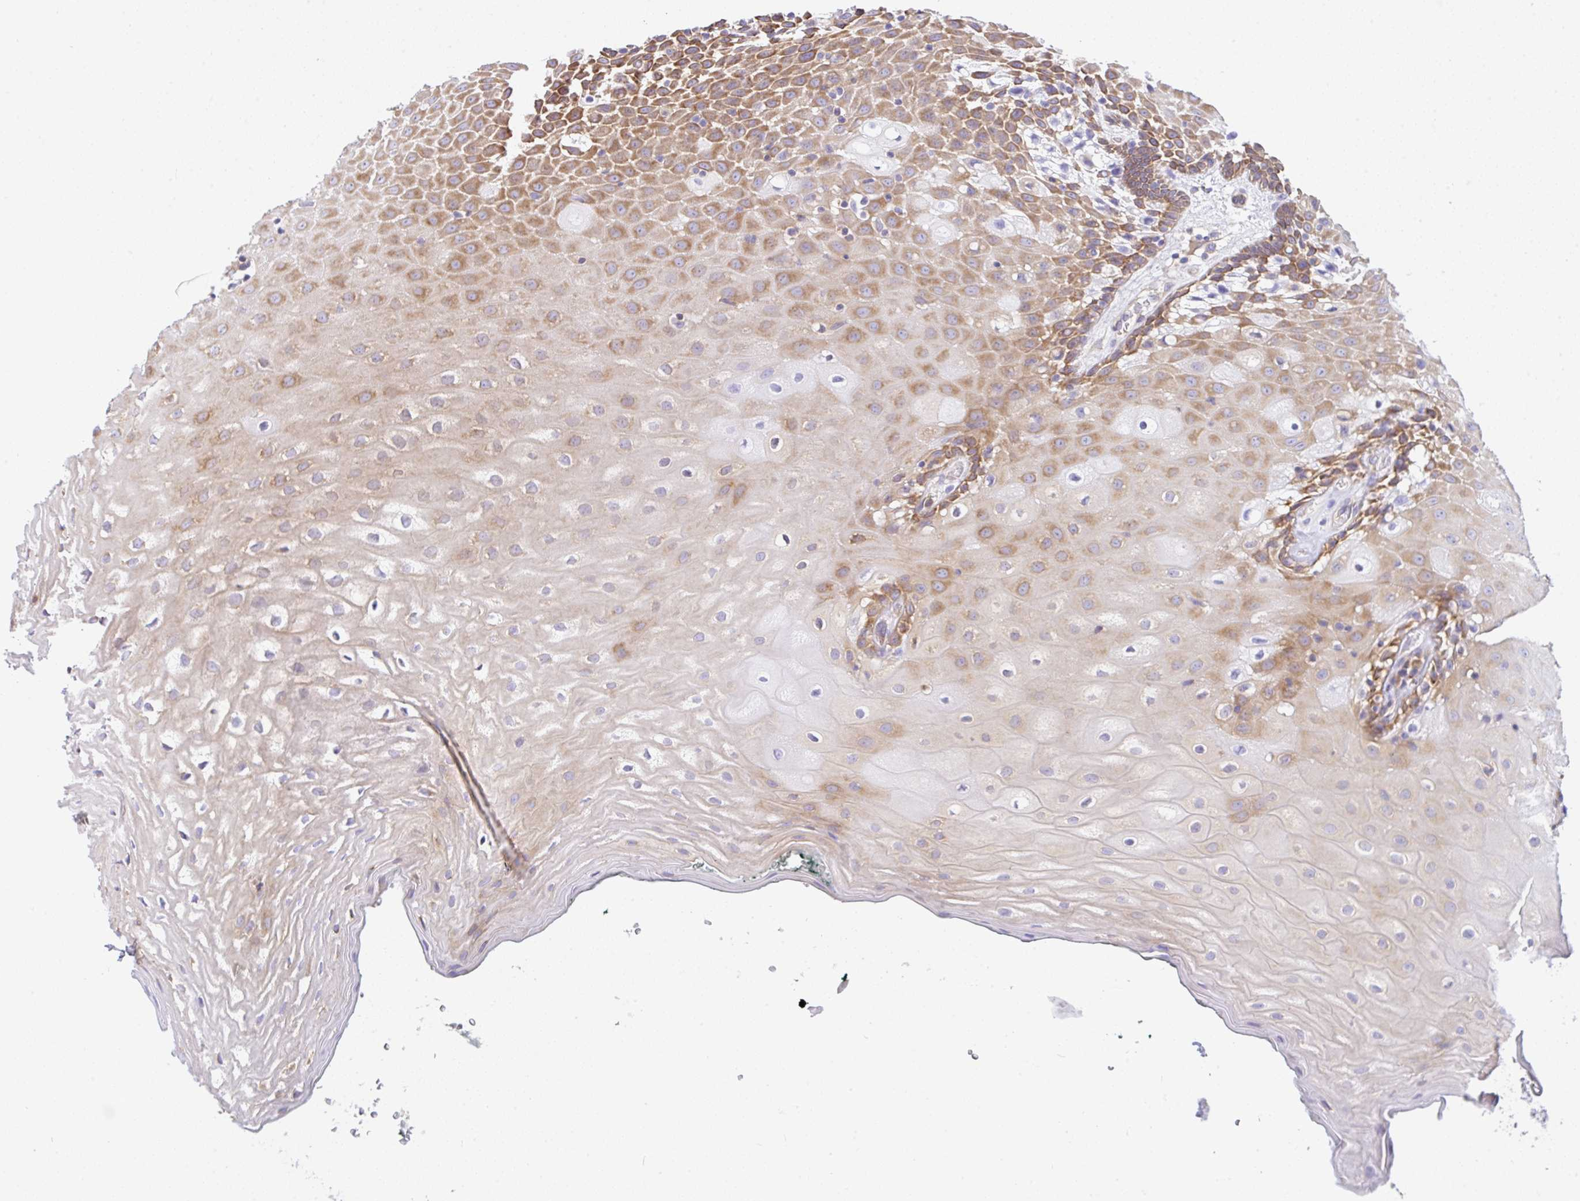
{"staining": {"intensity": "moderate", "quantity": "25%-75%", "location": "cytoplasmic/membranous"}, "tissue": "oral mucosa", "cell_type": "Squamous epithelial cells", "image_type": "normal", "snomed": [{"axis": "morphology", "description": "Normal tissue, NOS"}, {"axis": "morphology", "description": "Squamous cell carcinoma, NOS"}, {"axis": "topography", "description": "Oral tissue"}, {"axis": "topography", "description": "Head-Neck"}], "caption": "A micrograph of oral mucosa stained for a protein displays moderate cytoplasmic/membranous brown staining in squamous epithelial cells. The staining is performed using DAB (3,3'-diaminobenzidine) brown chromogen to label protein expression. The nuclei are counter-stained blue using hematoxylin.", "gene": "GFPT2", "patient": {"sex": "male", "age": 64}}